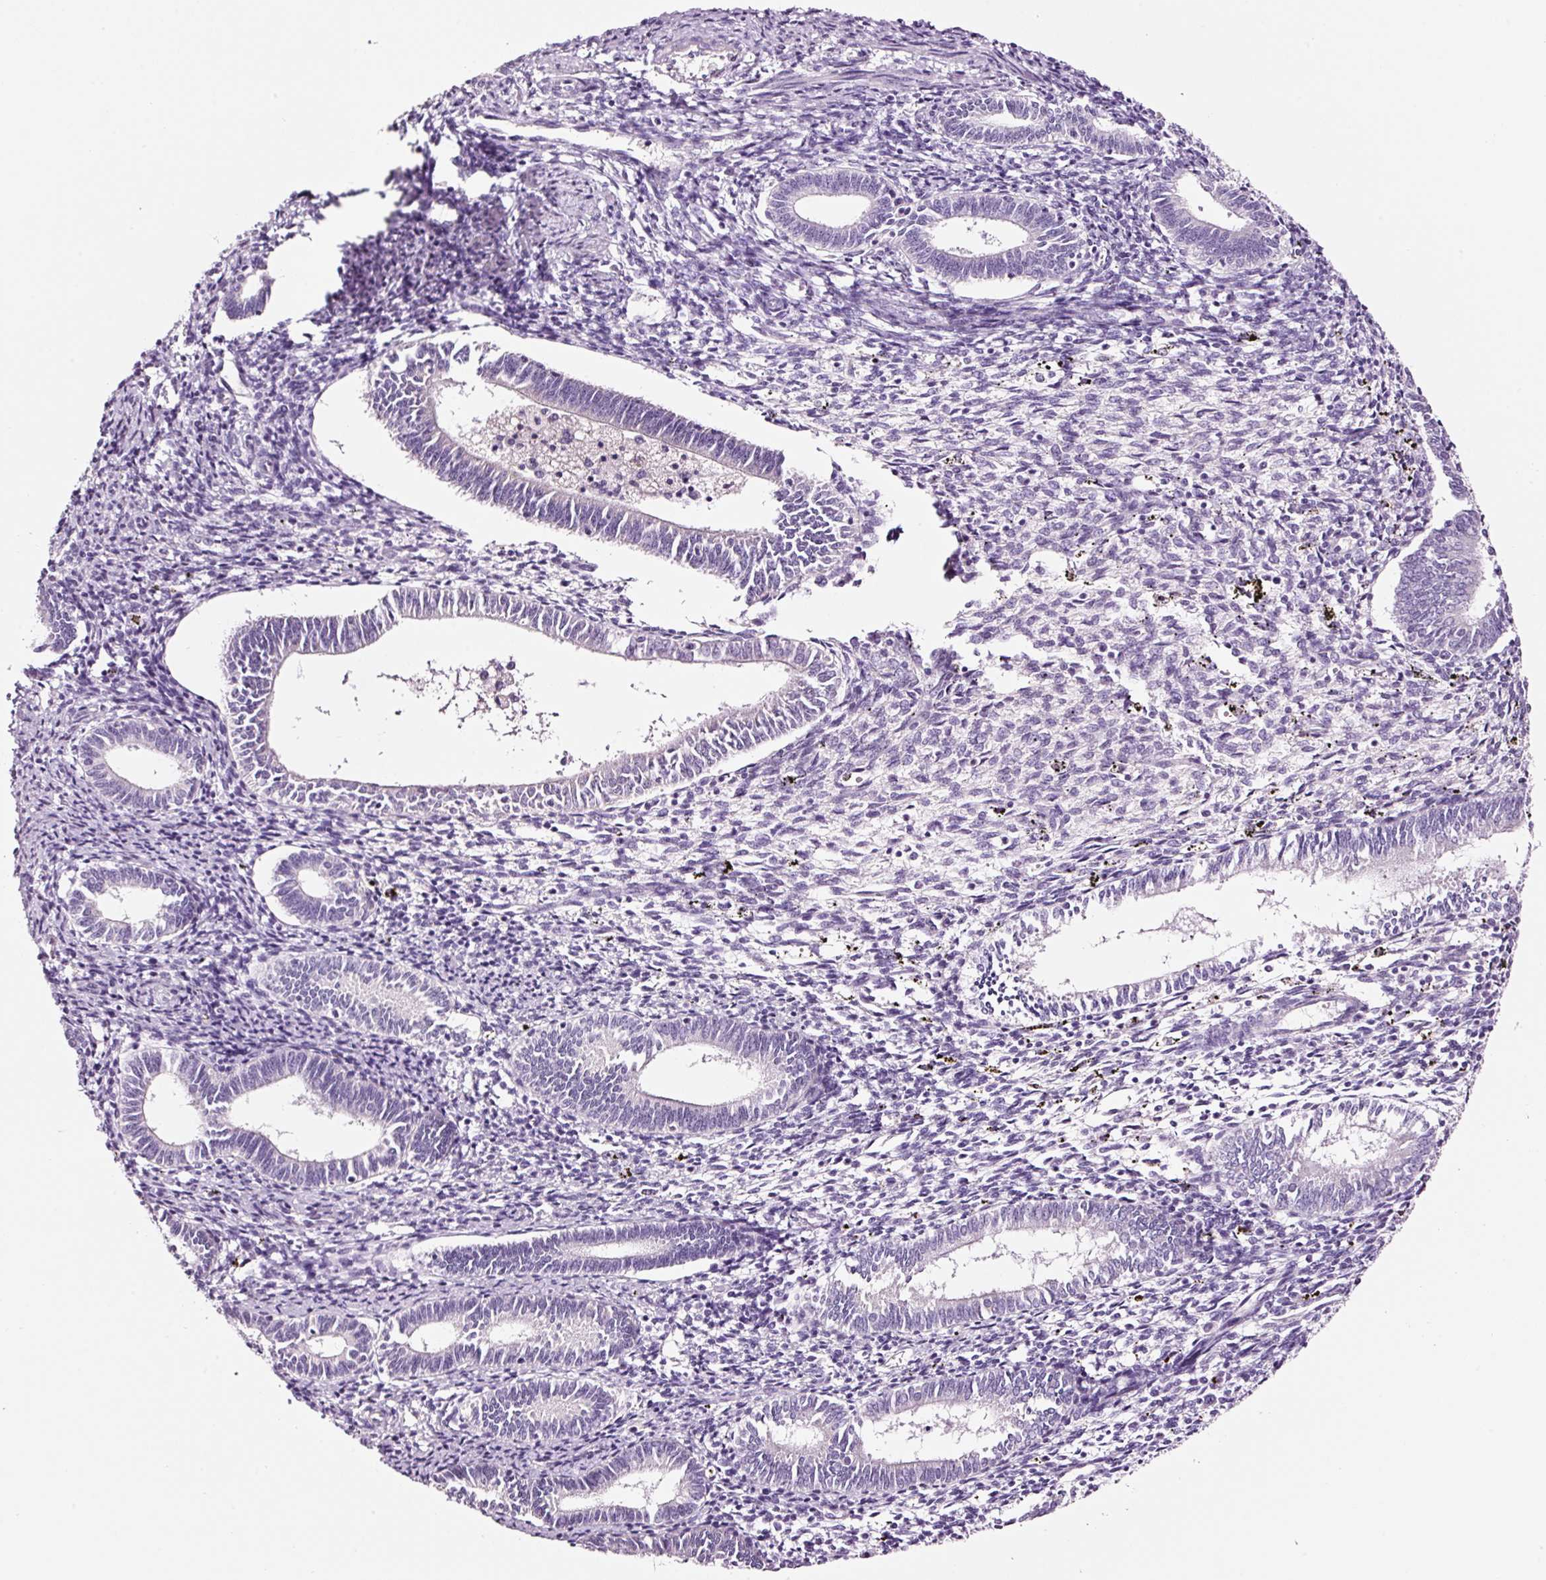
{"staining": {"intensity": "negative", "quantity": "none", "location": "none"}, "tissue": "endometrium", "cell_type": "Cells in endometrial stroma", "image_type": "normal", "snomed": [{"axis": "morphology", "description": "Normal tissue, NOS"}, {"axis": "topography", "description": "Endometrium"}], "caption": "Immunohistochemistry (IHC) of benign human endometrium reveals no expression in cells in endometrial stroma.", "gene": "RTF2", "patient": {"sex": "female", "age": 41}}